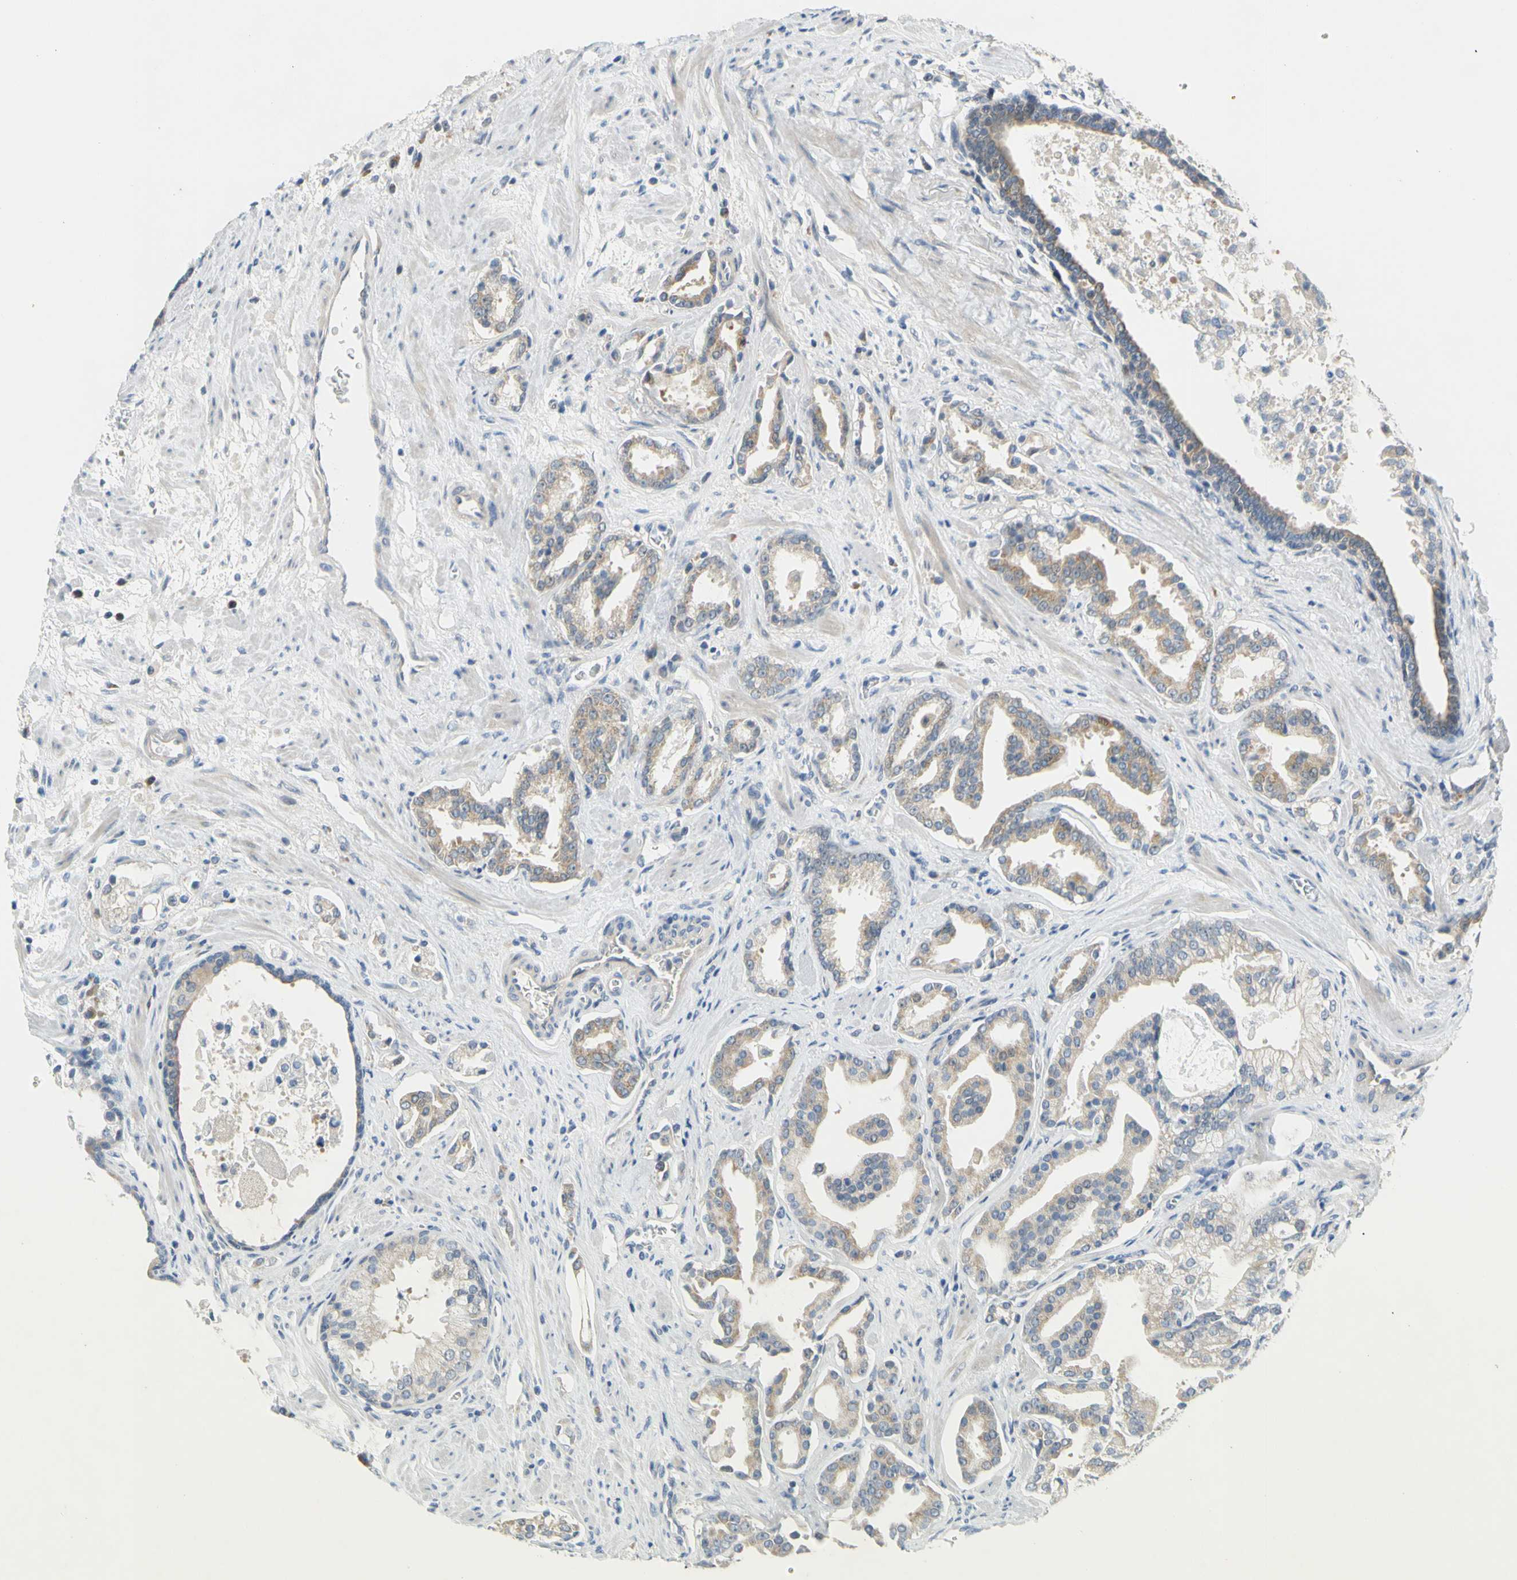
{"staining": {"intensity": "weak", "quantity": ">75%", "location": "cytoplasmic/membranous"}, "tissue": "prostate cancer", "cell_type": "Tumor cells", "image_type": "cancer", "snomed": [{"axis": "morphology", "description": "Adenocarcinoma, High grade"}, {"axis": "topography", "description": "Prostate"}], "caption": "The image demonstrates a brown stain indicating the presence of a protein in the cytoplasmic/membranous of tumor cells in prostate cancer (adenocarcinoma (high-grade)).", "gene": "CCNB2", "patient": {"sex": "male", "age": 67}}